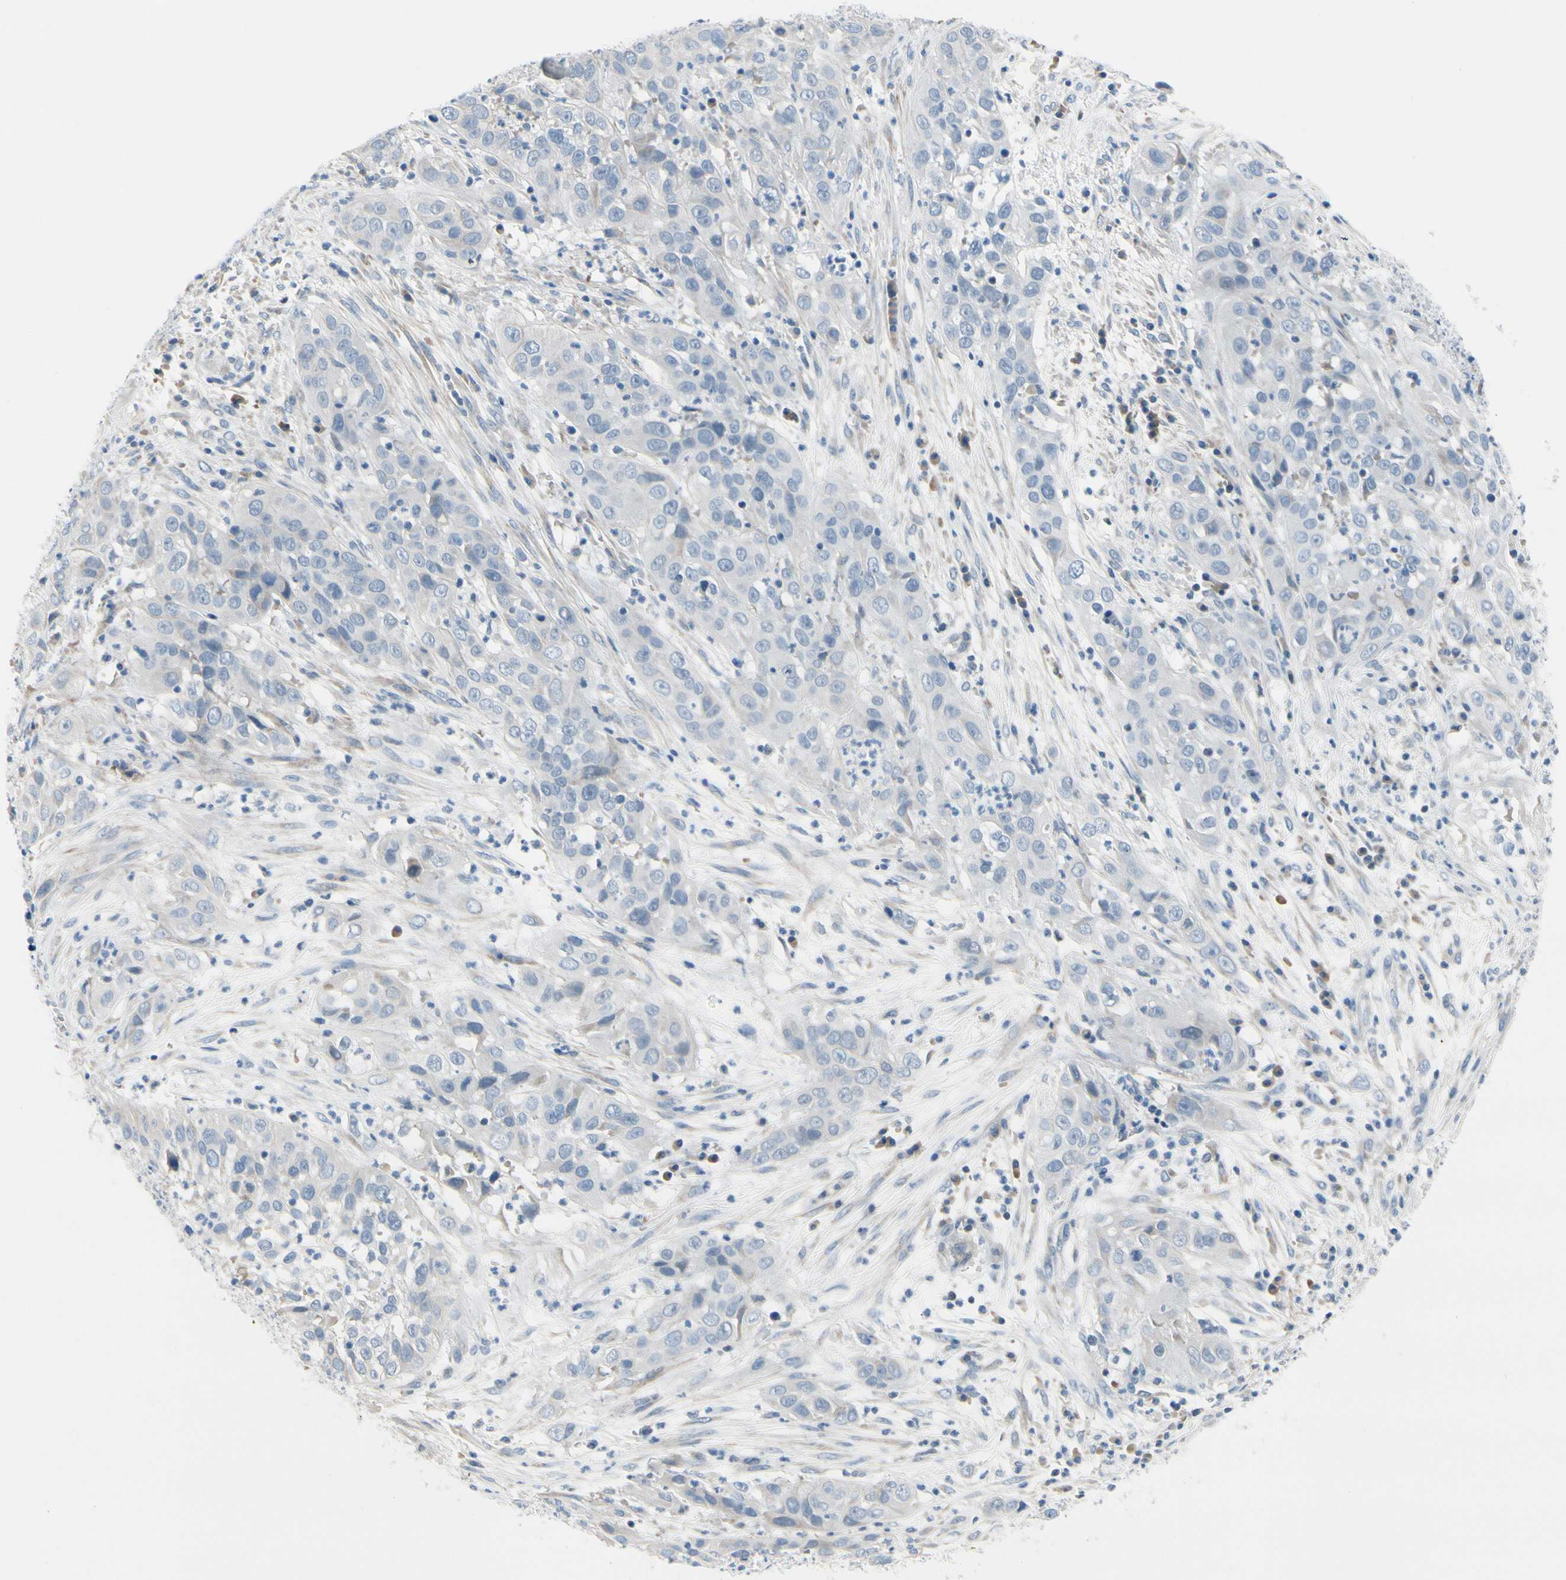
{"staining": {"intensity": "negative", "quantity": "none", "location": "none"}, "tissue": "cervical cancer", "cell_type": "Tumor cells", "image_type": "cancer", "snomed": [{"axis": "morphology", "description": "Squamous cell carcinoma, NOS"}, {"axis": "topography", "description": "Cervix"}], "caption": "IHC photomicrograph of neoplastic tissue: cervical cancer (squamous cell carcinoma) stained with DAB exhibits no significant protein positivity in tumor cells.", "gene": "FCER2", "patient": {"sex": "female", "age": 32}}